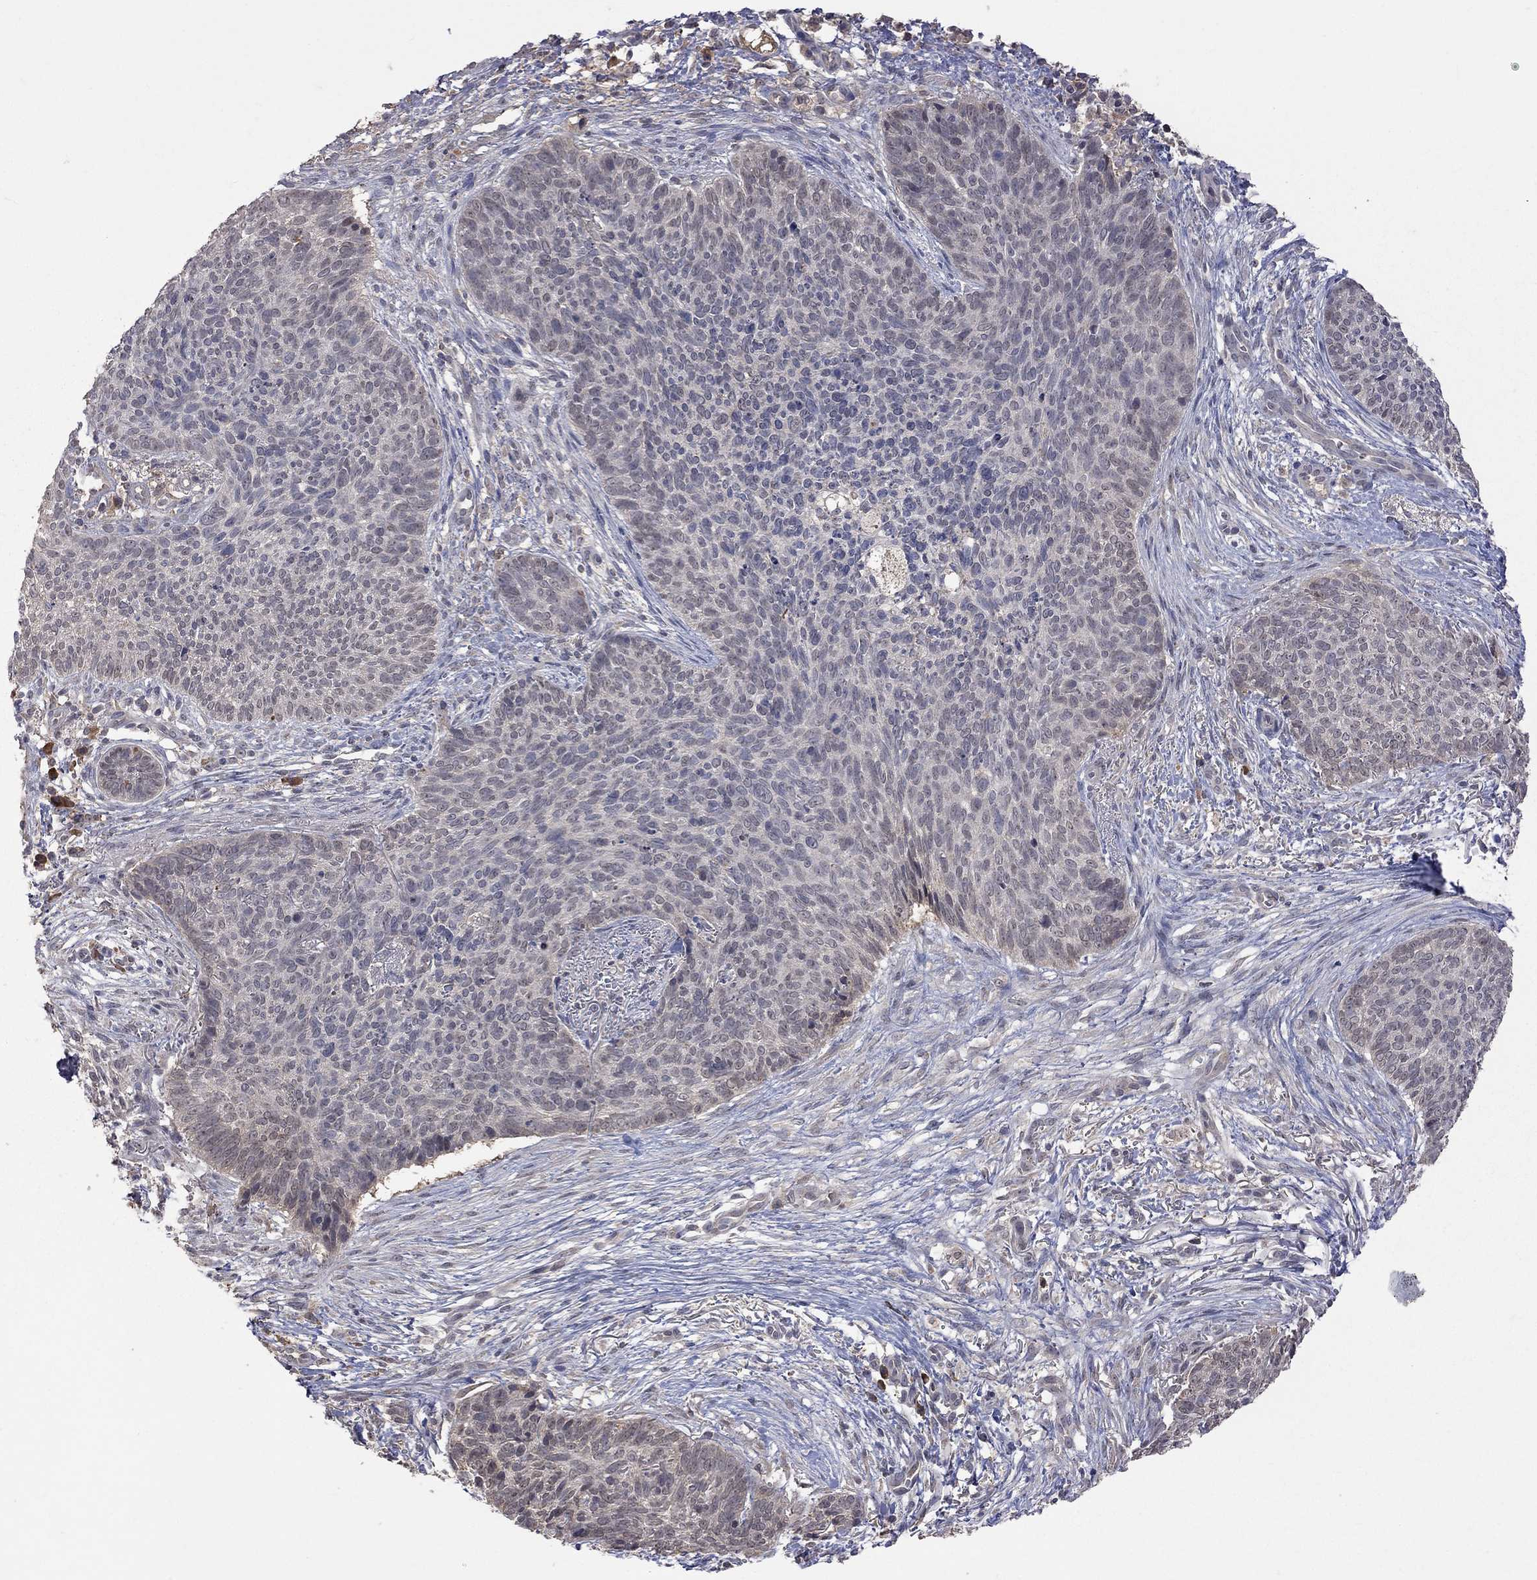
{"staining": {"intensity": "negative", "quantity": "none", "location": "none"}, "tissue": "skin cancer", "cell_type": "Tumor cells", "image_type": "cancer", "snomed": [{"axis": "morphology", "description": "Basal cell carcinoma"}, {"axis": "topography", "description": "Skin"}], "caption": "DAB immunohistochemical staining of human skin basal cell carcinoma reveals no significant expression in tumor cells.", "gene": "HTR6", "patient": {"sex": "male", "age": 64}}